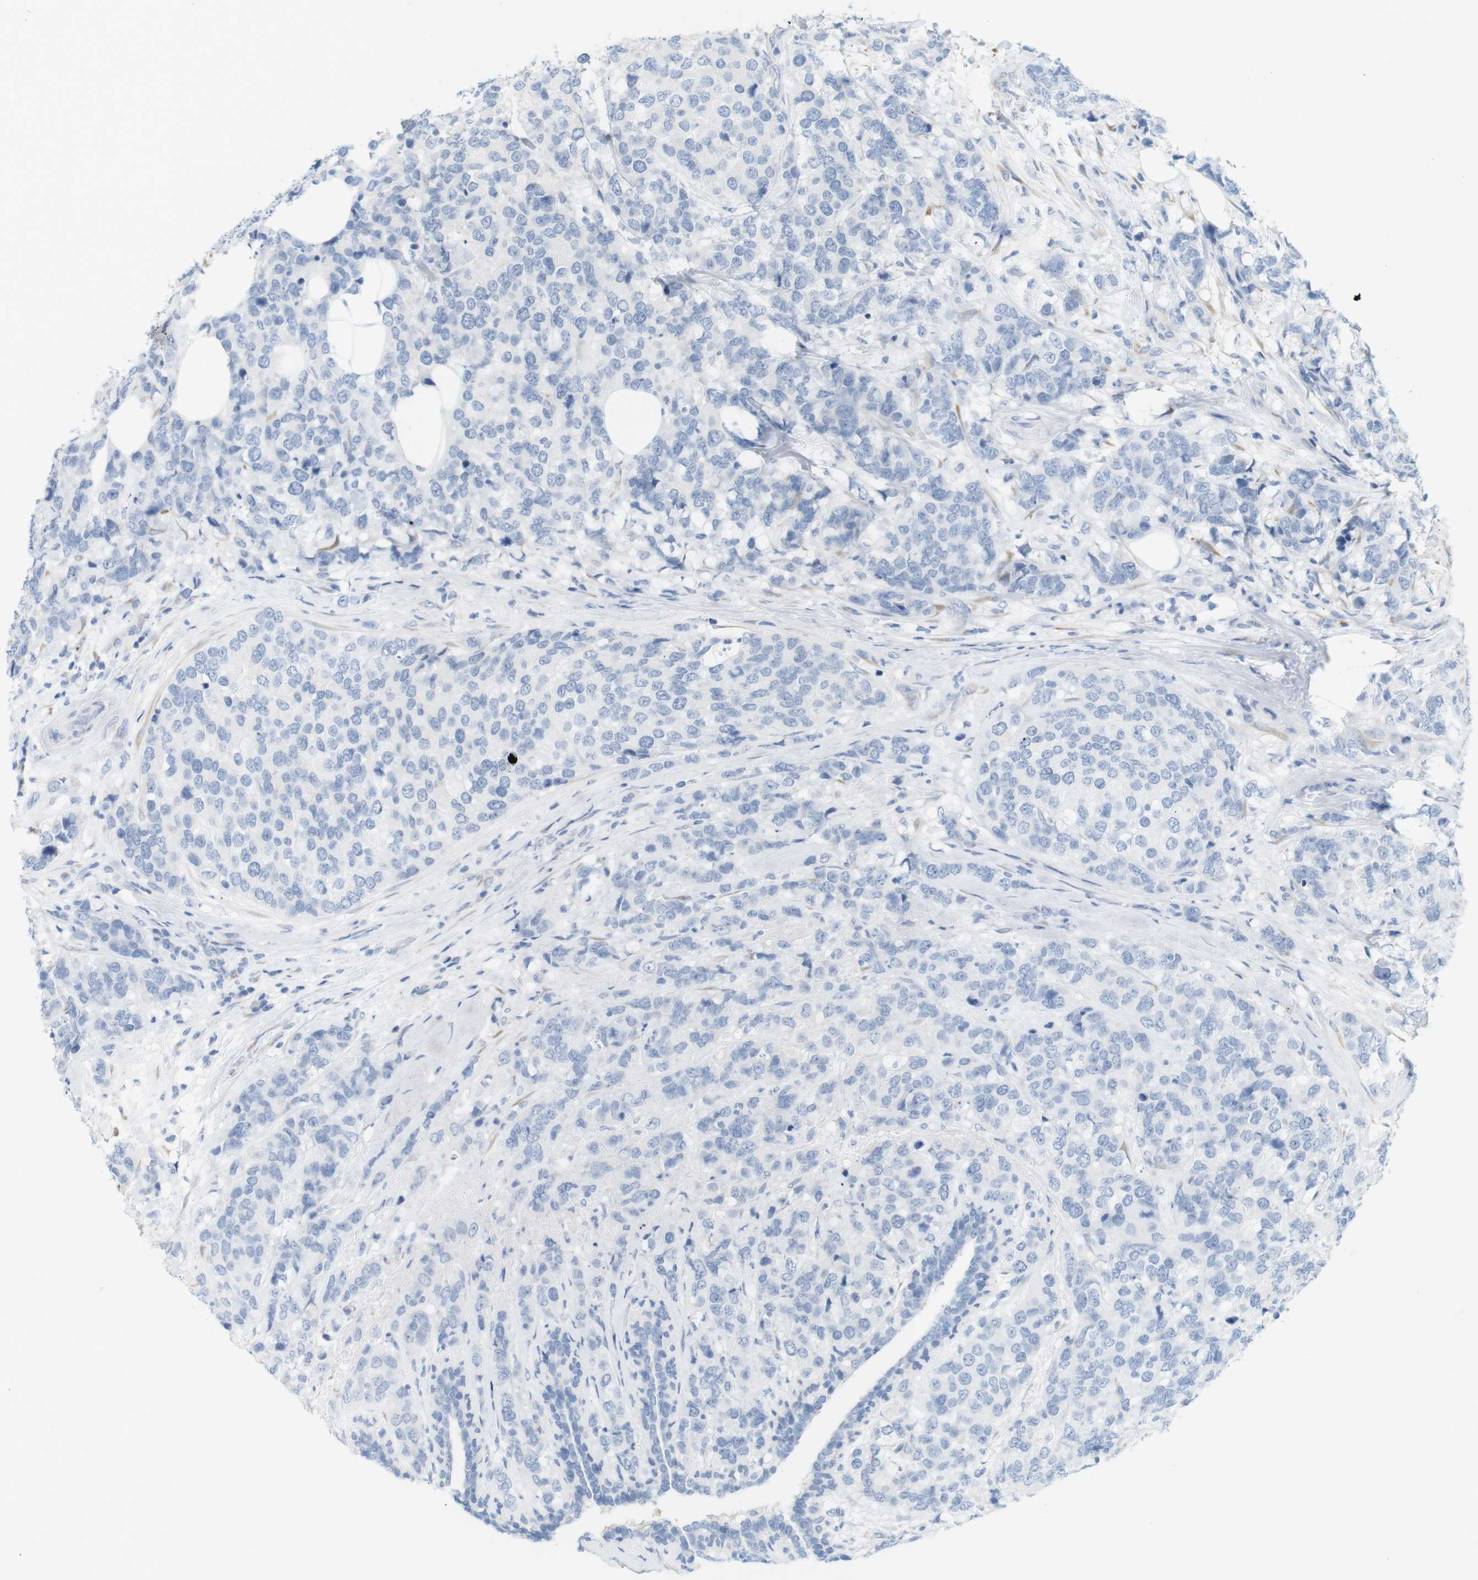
{"staining": {"intensity": "negative", "quantity": "none", "location": "none"}, "tissue": "breast cancer", "cell_type": "Tumor cells", "image_type": "cancer", "snomed": [{"axis": "morphology", "description": "Lobular carcinoma"}, {"axis": "topography", "description": "Breast"}], "caption": "Immunohistochemical staining of human breast cancer (lobular carcinoma) exhibits no significant expression in tumor cells.", "gene": "RGS9", "patient": {"sex": "female", "age": 59}}